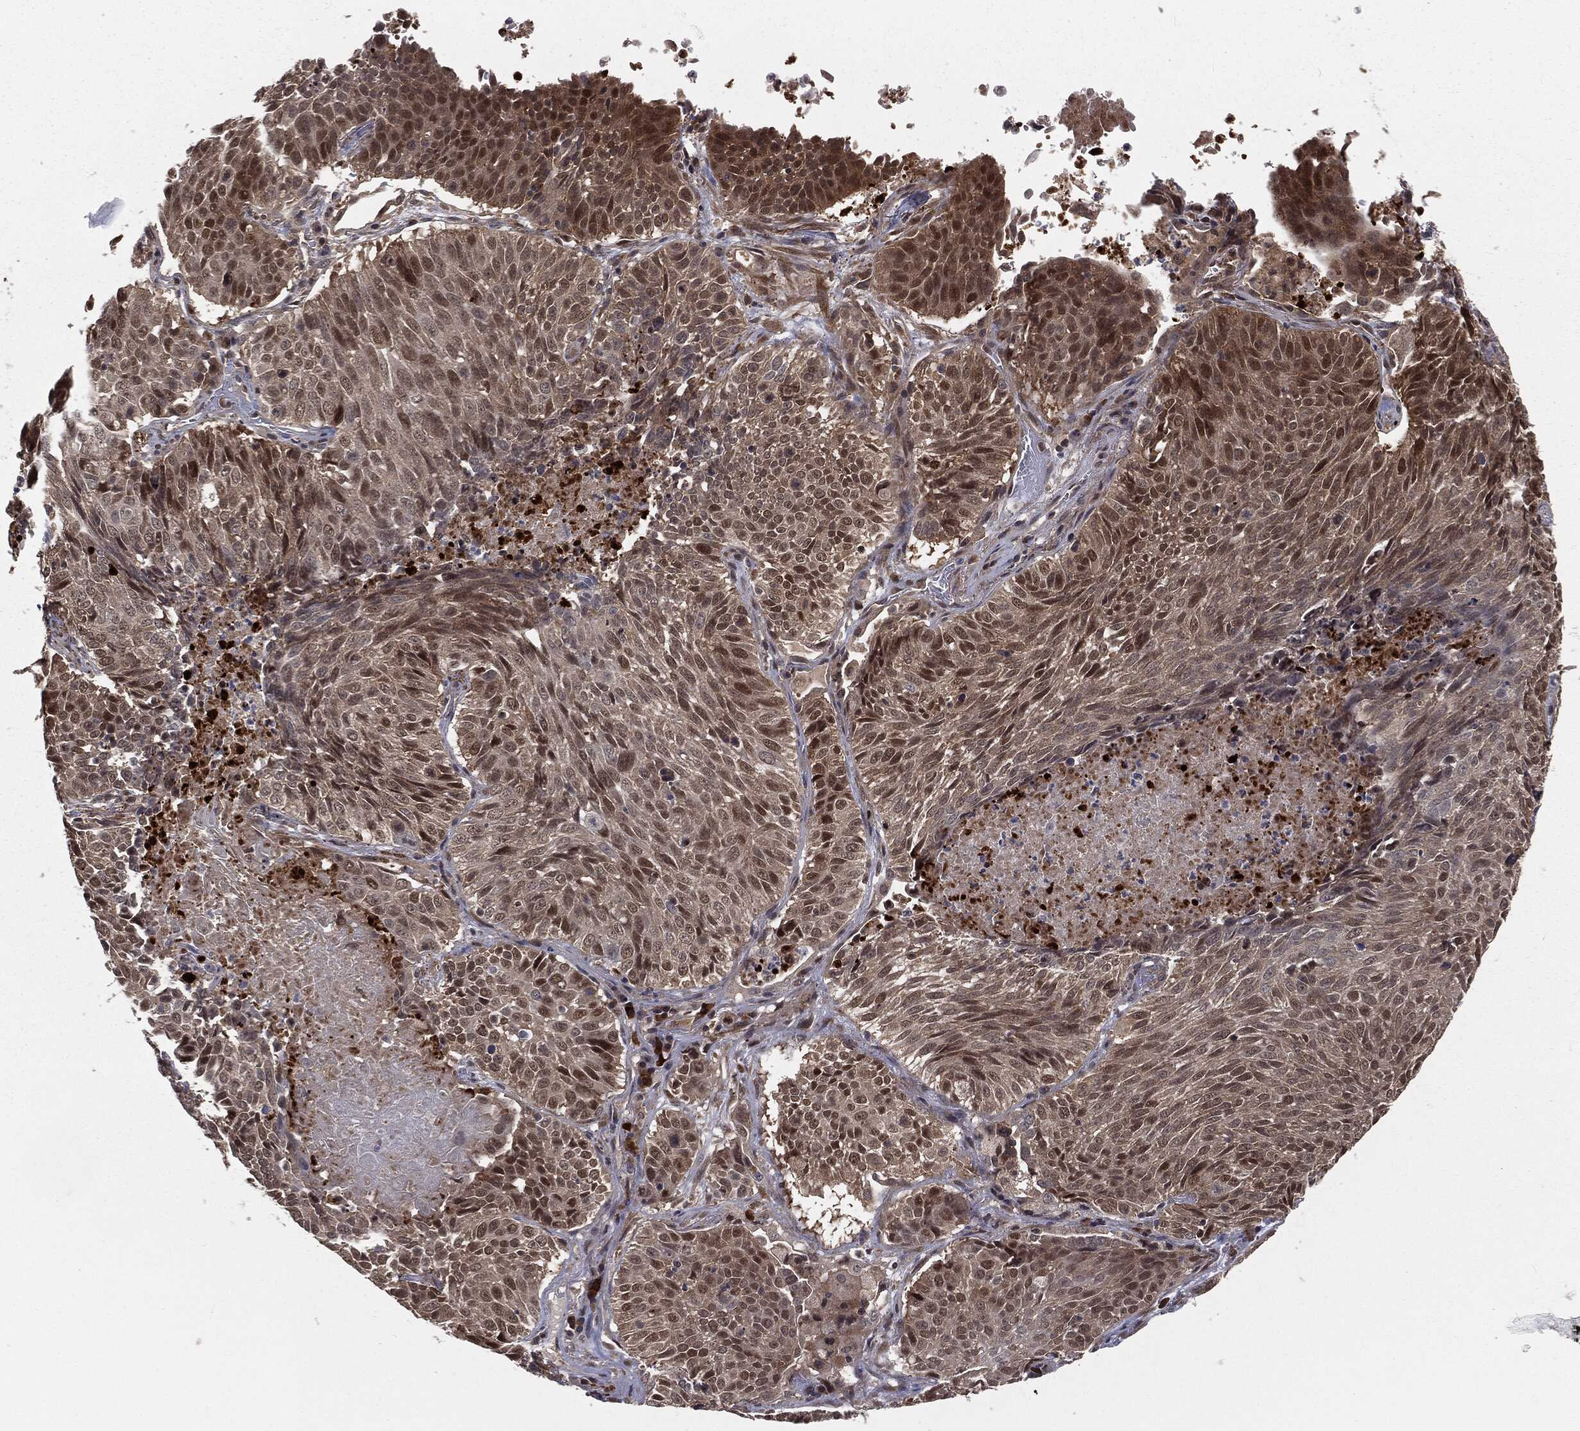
{"staining": {"intensity": "moderate", "quantity": "<25%", "location": "nuclear"}, "tissue": "lung cancer", "cell_type": "Tumor cells", "image_type": "cancer", "snomed": [{"axis": "morphology", "description": "Squamous cell carcinoma, NOS"}, {"axis": "topography", "description": "Lung"}], "caption": "IHC of human lung cancer displays low levels of moderate nuclear positivity in about <25% of tumor cells.", "gene": "FBXO7", "patient": {"sex": "male", "age": 64}}